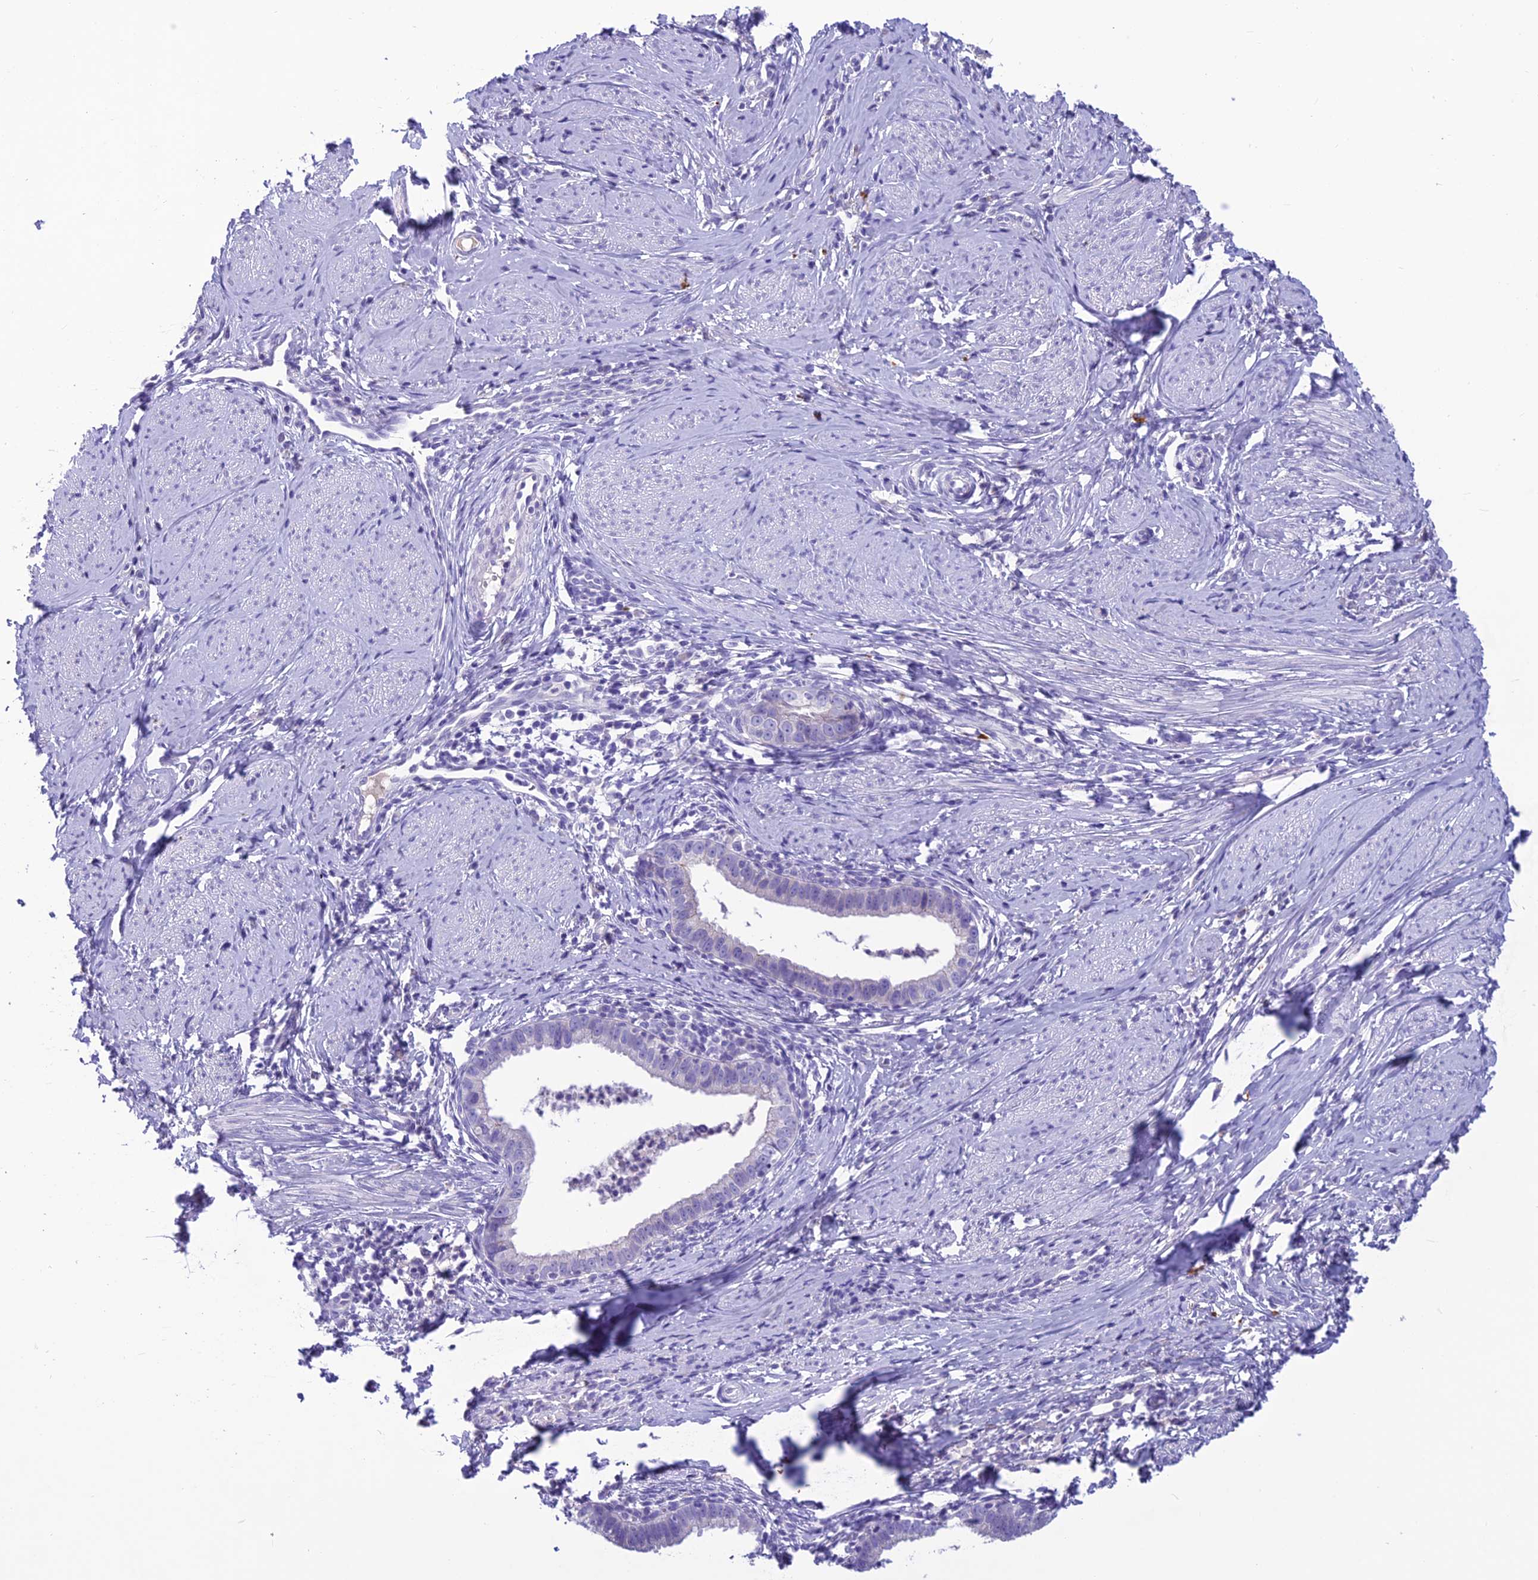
{"staining": {"intensity": "negative", "quantity": "none", "location": "none"}, "tissue": "cervical cancer", "cell_type": "Tumor cells", "image_type": "cancer", "snomed": [{"axis": "morphology", "description": "Adenocarcinoma, NOS"}, {"axis": "topography", "description": "Cervix"}], "caption": "Immunohistochemistry (IHC) histopathology image of adenocarcinoma (cervical) stained for a protein (brown), which shows no staining in tumor cells.", "gene": "IFT172", "patient": {"sex": "female", "age": 36}}